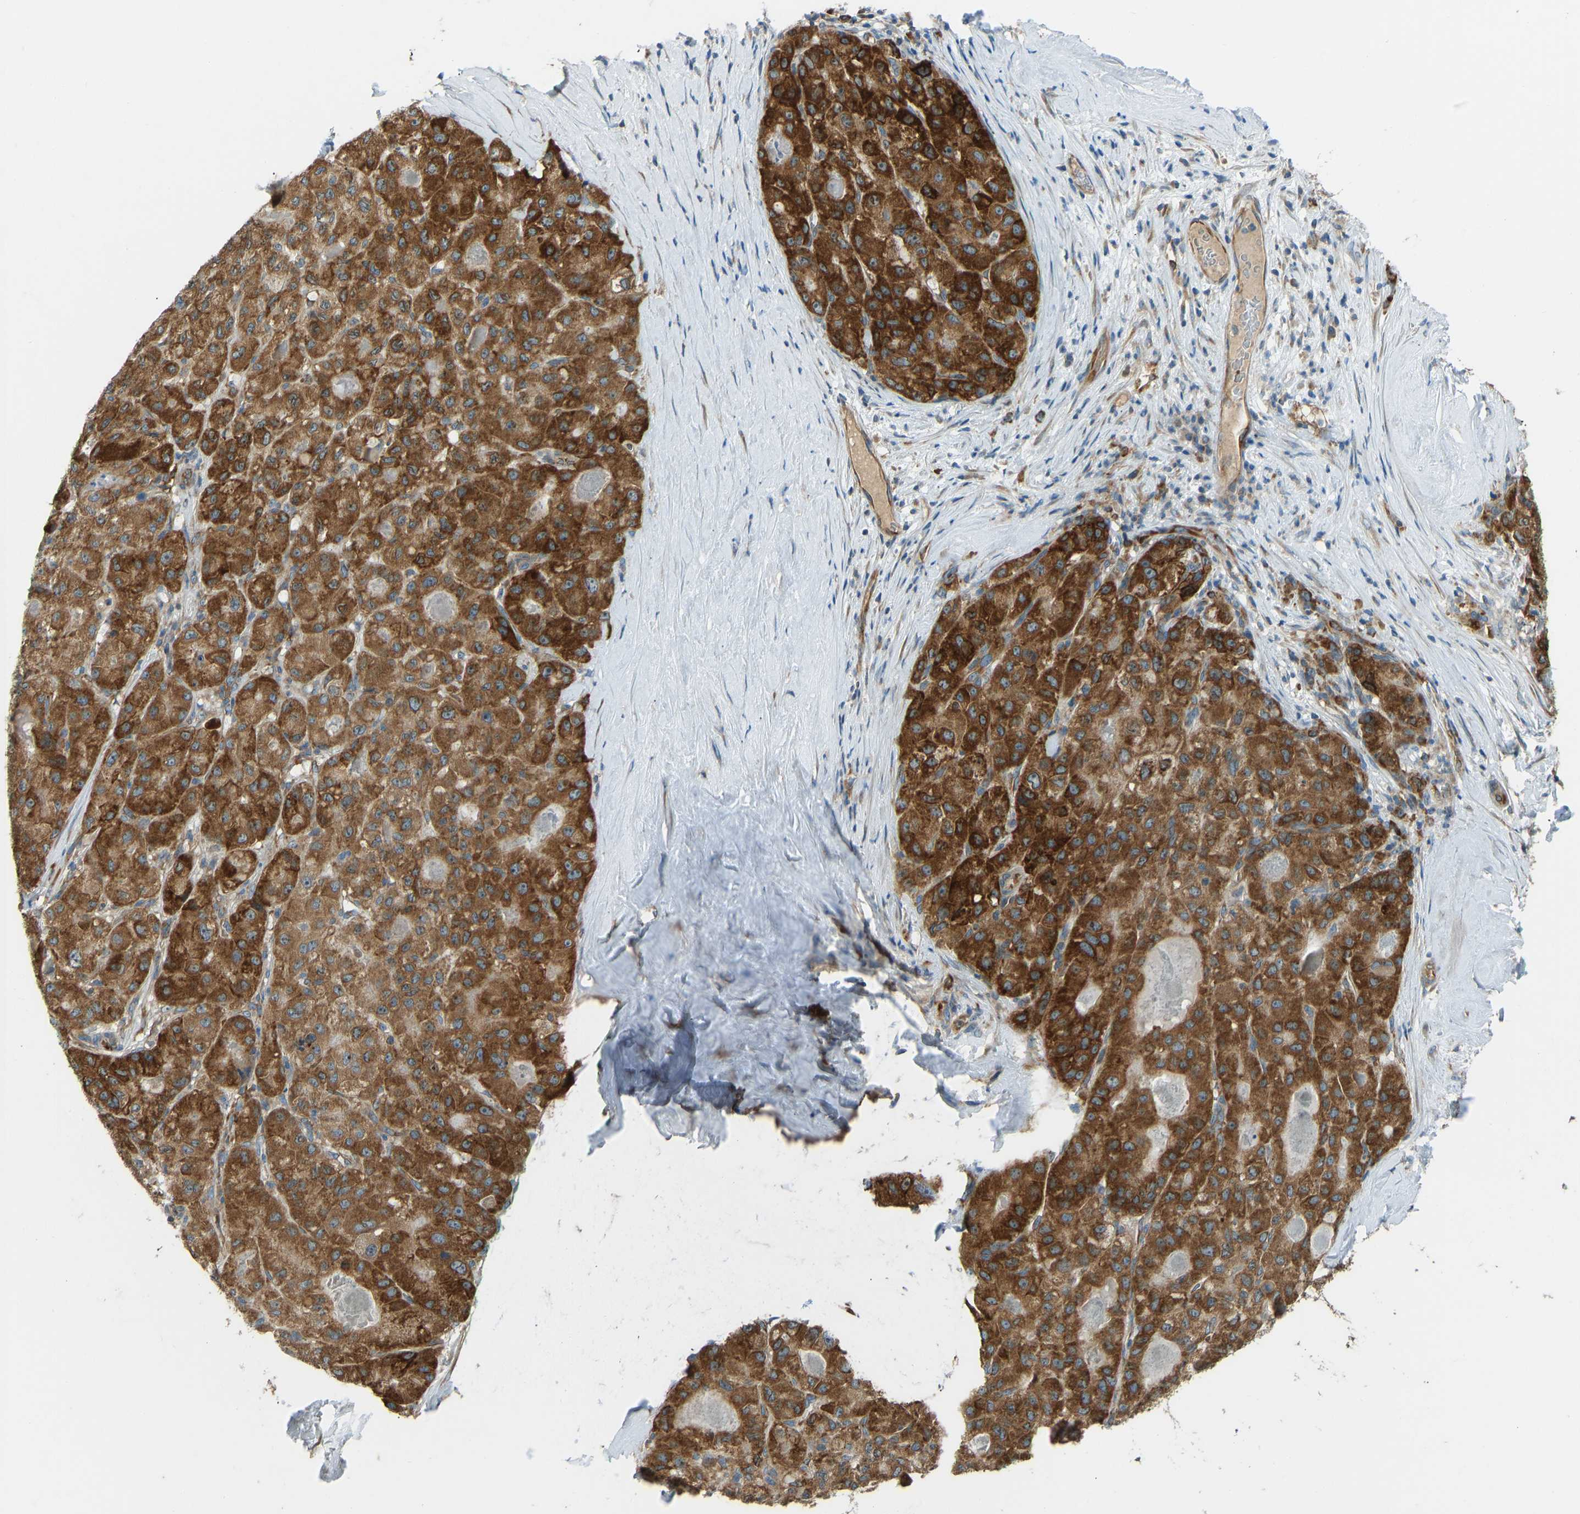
{"staining": {"intensity": "strong", "quantity": ">75%", "location": "cytoplasmic/membranous"}, "tissue": "liver cancer", "cell_type": "Tumor cells", "image_type": "cancer", "snomed": [{"axis": "morphology", "description": "Carcinoma, Hepatocellular, NOS"}, {"axis": "topography", "description": "Liver"}], "caption": "Human hepatocellular carcinoma (liver) stained with a protein marker exhibits strong staining in tumor cells.", "gene": "STAU2", "patient": {"sex": "male", "age": 80}}